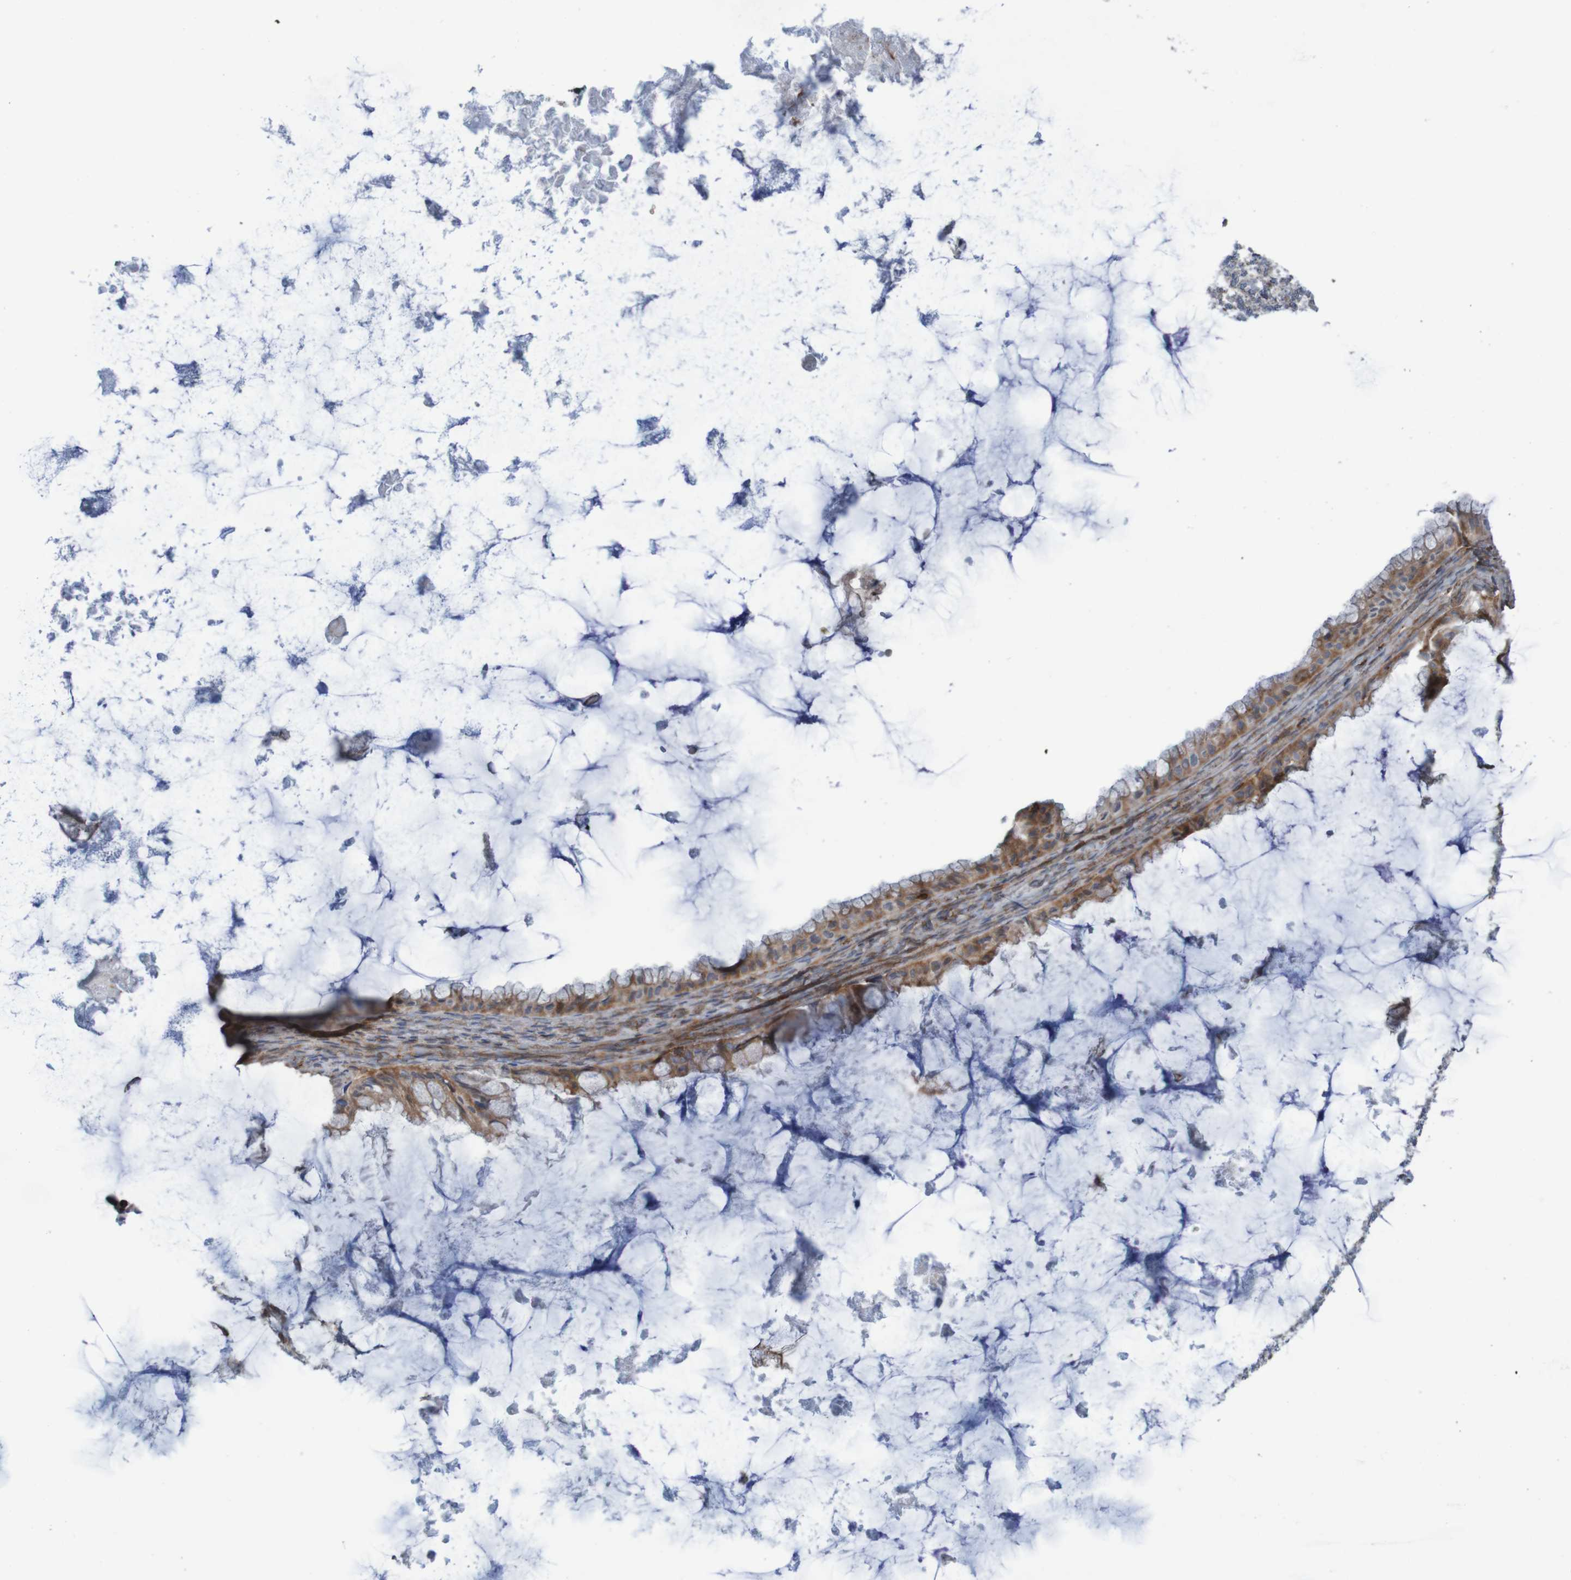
{"staining": {"intensity": "moderate", "quantity": ">75%", "location": "cytoplasmic/membranous"}, "tissue": "ovarian cancer", "cell_type": "Tumor cells", "image_type": "cancer", "snomed": [{"axis": "morphology", "description": "Cystadenocarcinoma, mucinous, NOS"}, {"axis": "topography", "description": "Ovary"}], "caption": "Ovarian cancer stained with DAB IHC reveals medium levels of moderate cytoplasmic/membranous staining in about >75% of tumor cells.", "gene": "PDGFB", "patient": {"sex": "female", "age": 61}}